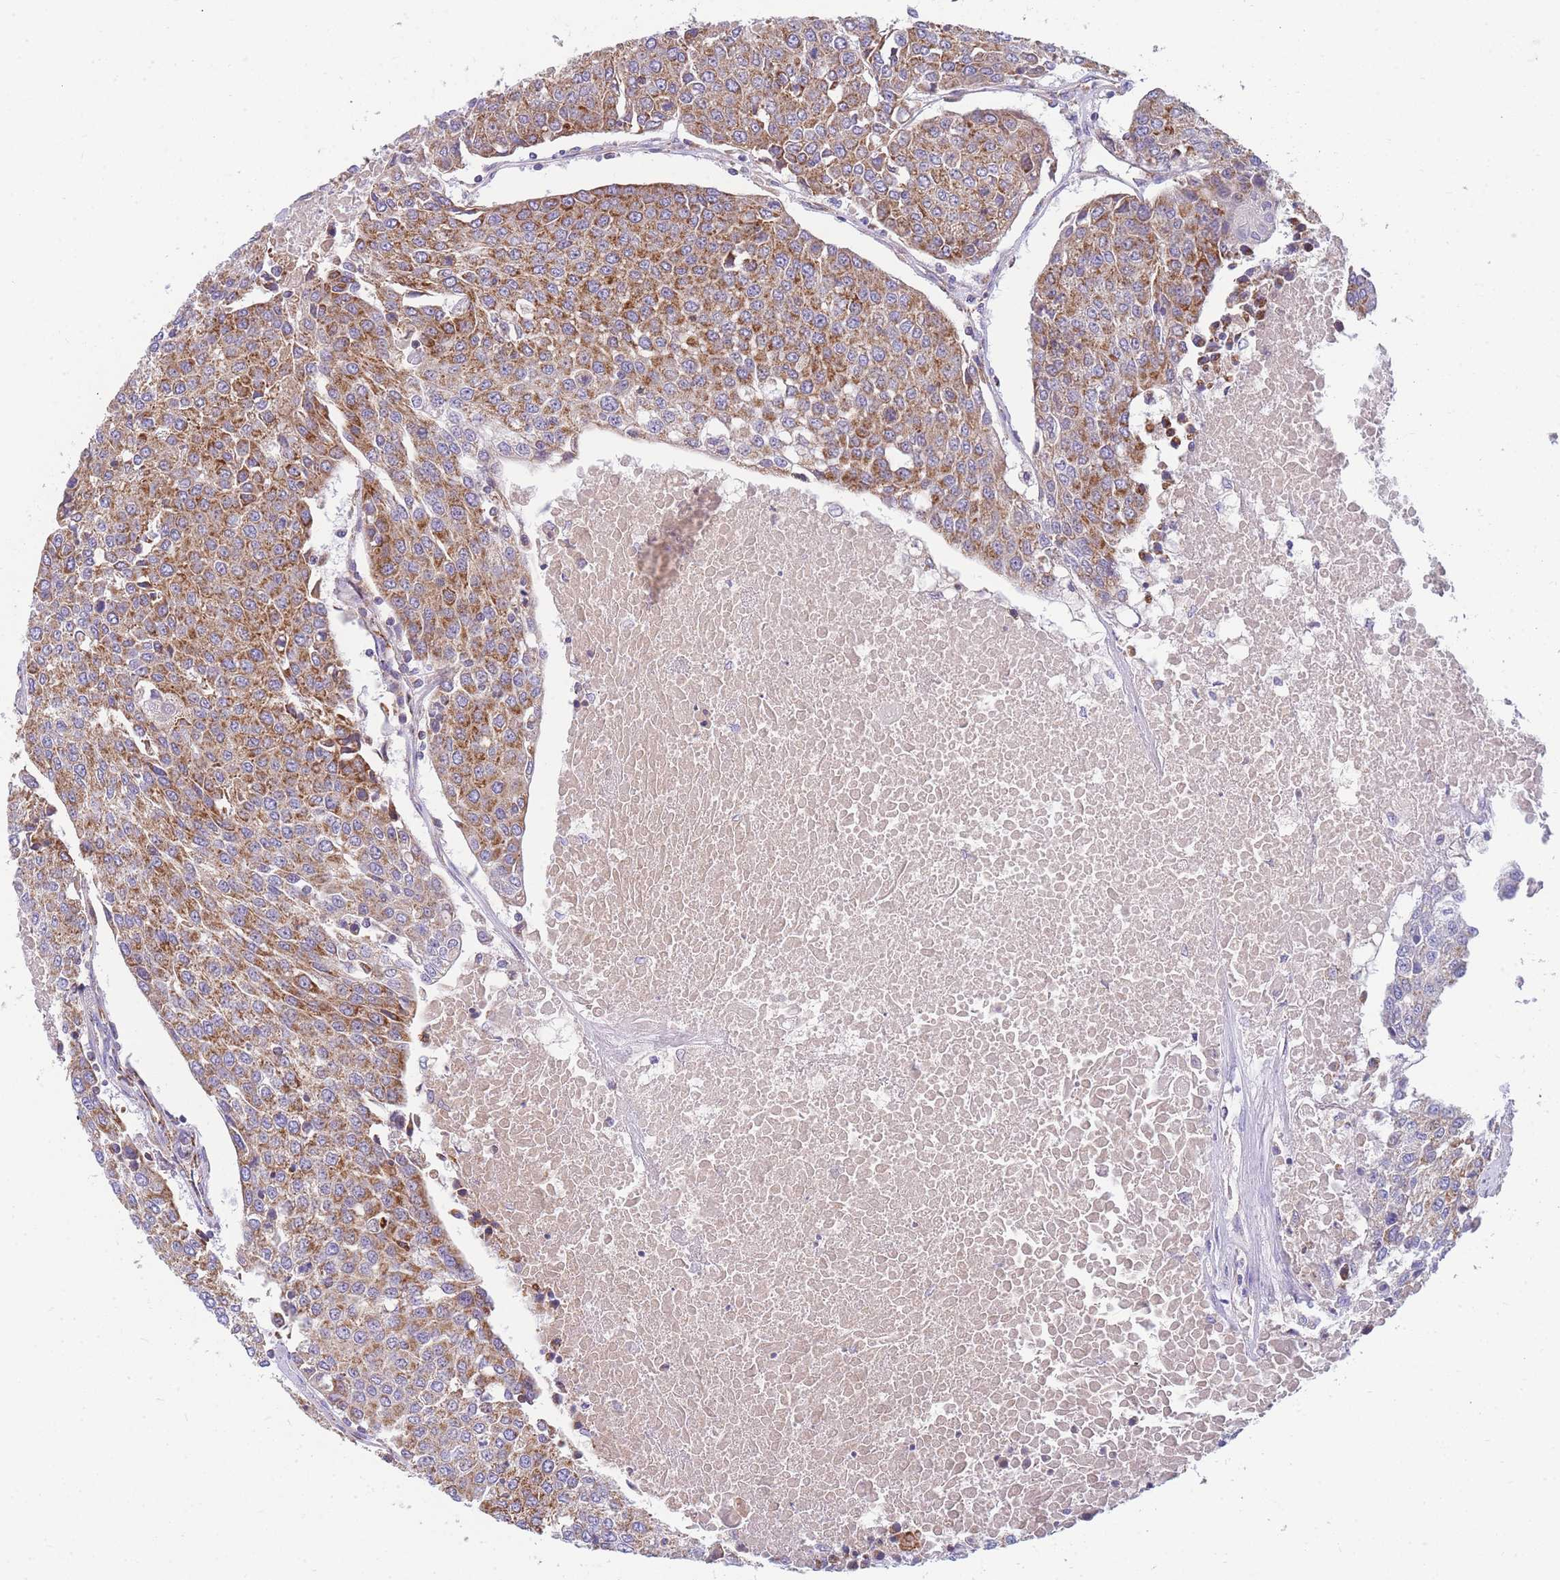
{"staining": {"intensity": "moderate", "quantity": ">75%", "location": "cytoplasmic/membranous"}, "tissue": "urothelial cancer", "cell_type": "Tumor cells", "image_type": "cancer", "snomed": [{"axis": "morphology", "description": "Urothelial carcinoma, High grade"}, {"axis": "topography", "description": "Urinary bladder"}], "caption": "Immunohistochemical staining of human high-grade urothelial carcinoma shows medium levels of moderate cytoplasmic/membranous protein positivity in about >75% of tumor cells.", "gene": "MRPS11", "patient": {"sex": "female", "age": 85}}